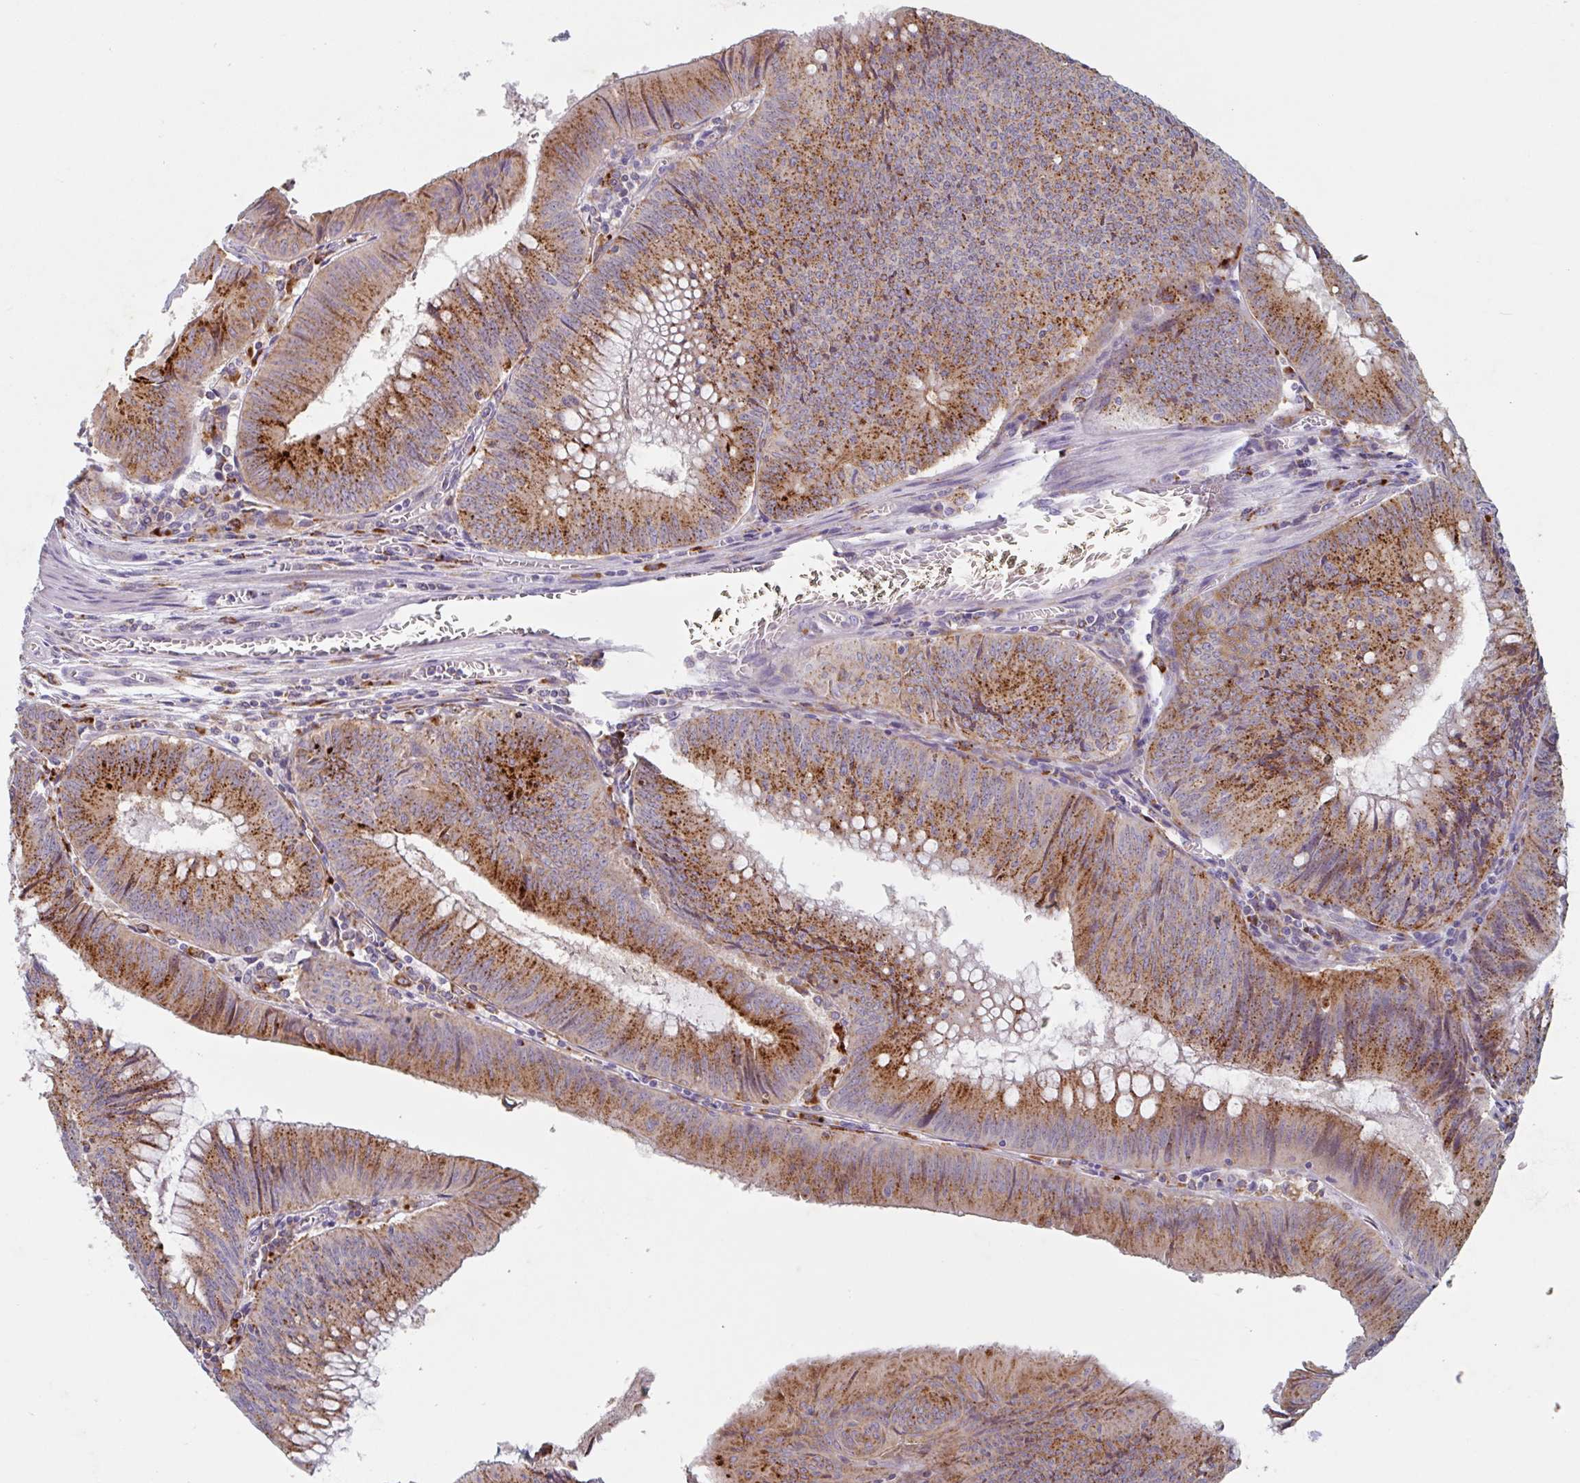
{"staining": {"intensity": "strong", "quantity": ">75%", "location": "cytoplasmic/membranous"}, "tissue": "colorectal cancer", "cell_type": "Tumor cells", "image_type": "cancer", "snomed": [{"axis": "morphology", "description": "Adenocarcinoma, NOS"}, {"axis": "topography", "description": "Rectum"}], "caption": "Immunohistochemical staining of human adenocarcinoma (colorectal) displays strong cytoplasmic/membranous protein staining in approximately >75% of tumor cells. (brown staining indicates protein expression, while blue staining denotes nuclei).", "gene": "MANBA", "patient": {"sex": "female", "age": 72}}